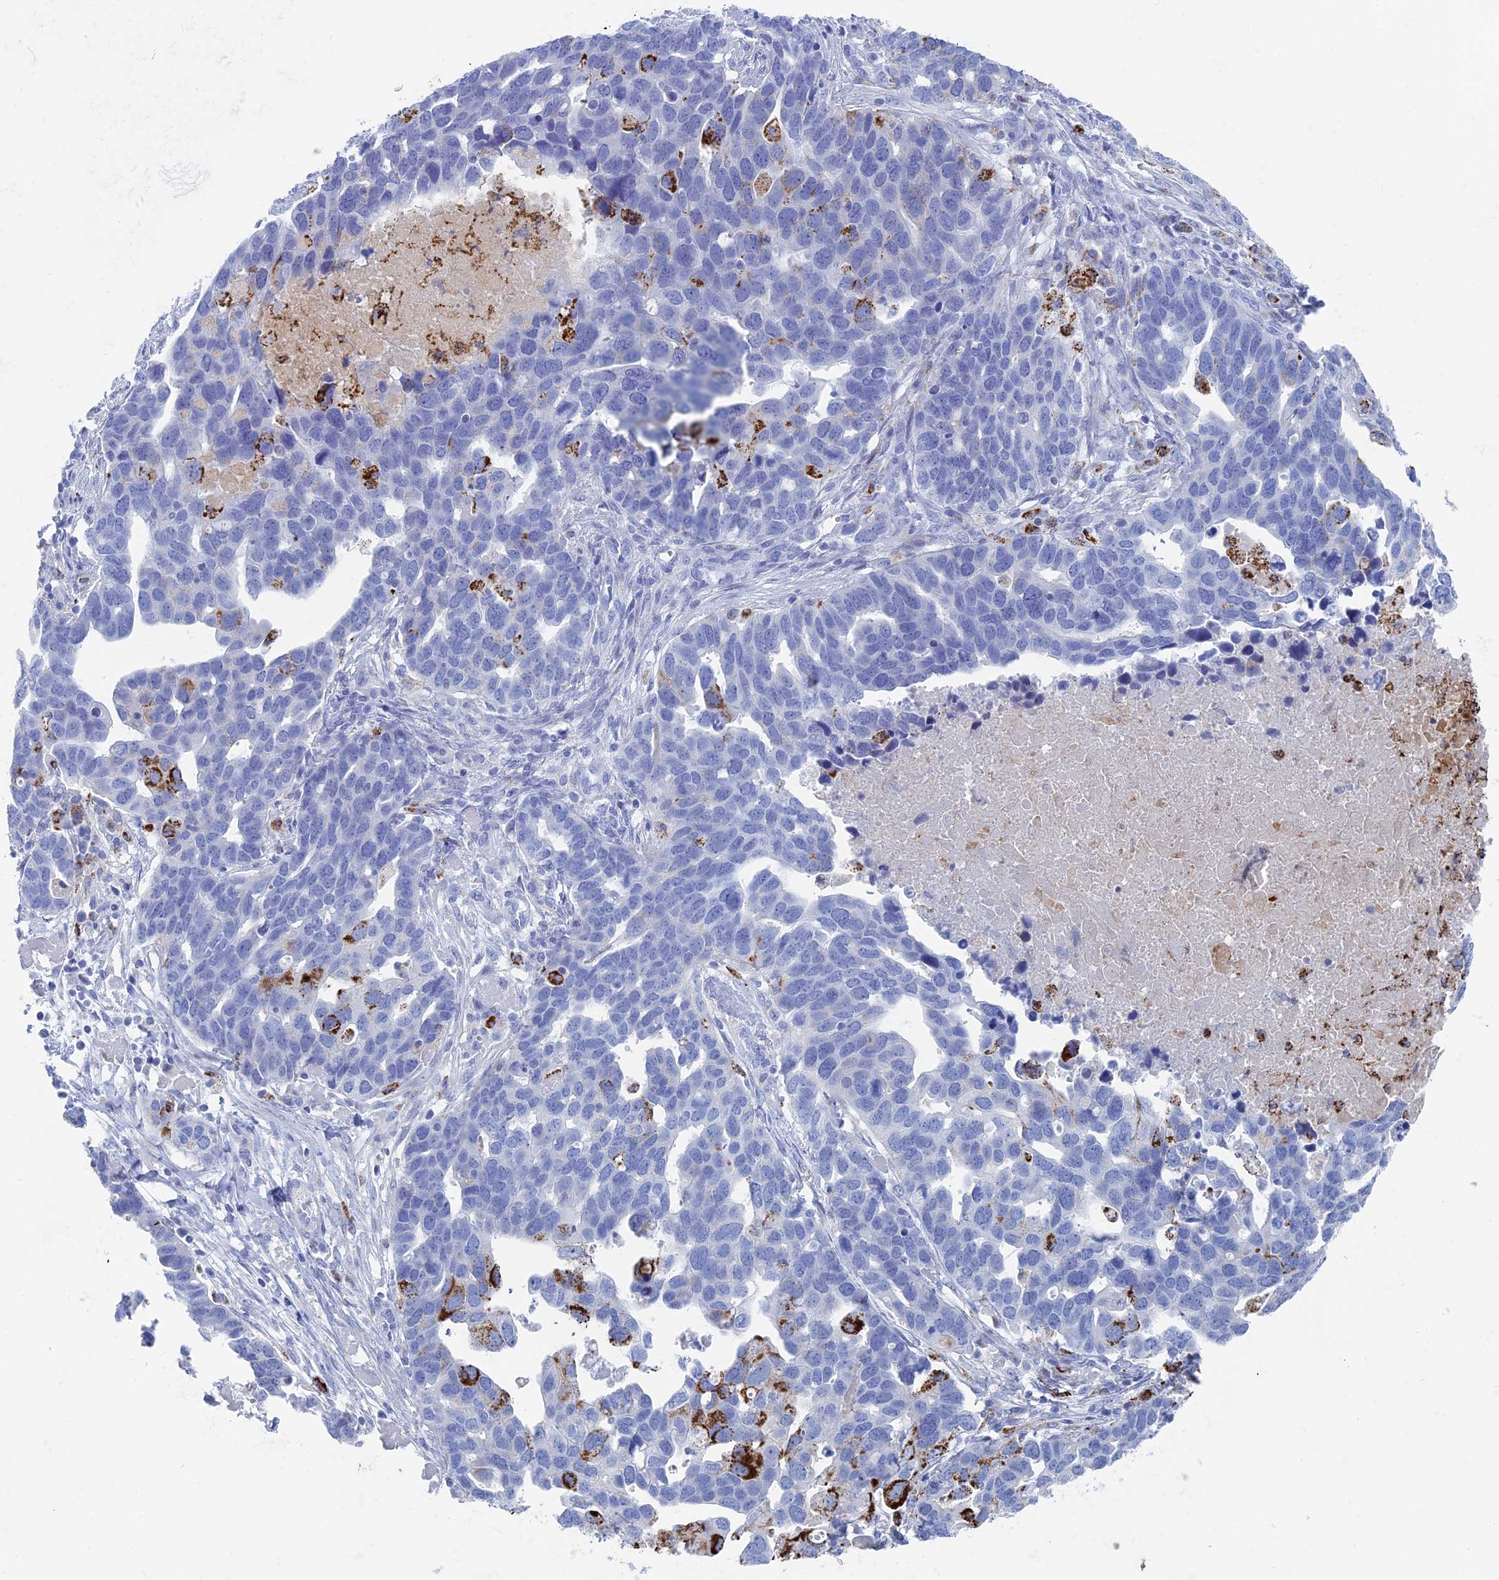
{"staining": {"intensity": "strong", "quantity": "<25%", "location": "cytoplasmic/membranous"}, "tissue": "ovarian cancer", "cell_type": "Tumor cells", "image_type": "cancer", "snomed": [{"axis": "morphology", "description": "Cystadenocarcinoma, serous, NOS"}, {"axis": "topography", "description": "Ovary"}], "caption": "Immunohistochemical staining of human ovarian serous cystadenocarcinoma displays strong cytoplasmic/membranous protein positivity in approximately <25% of tumor cells. (DAB (3,3'-diaminobenzidine) = brown stain, brightfield microscopy at high magnification).", "gene": "ALMS1", "patient": {"sex": "female", "age": 54}}